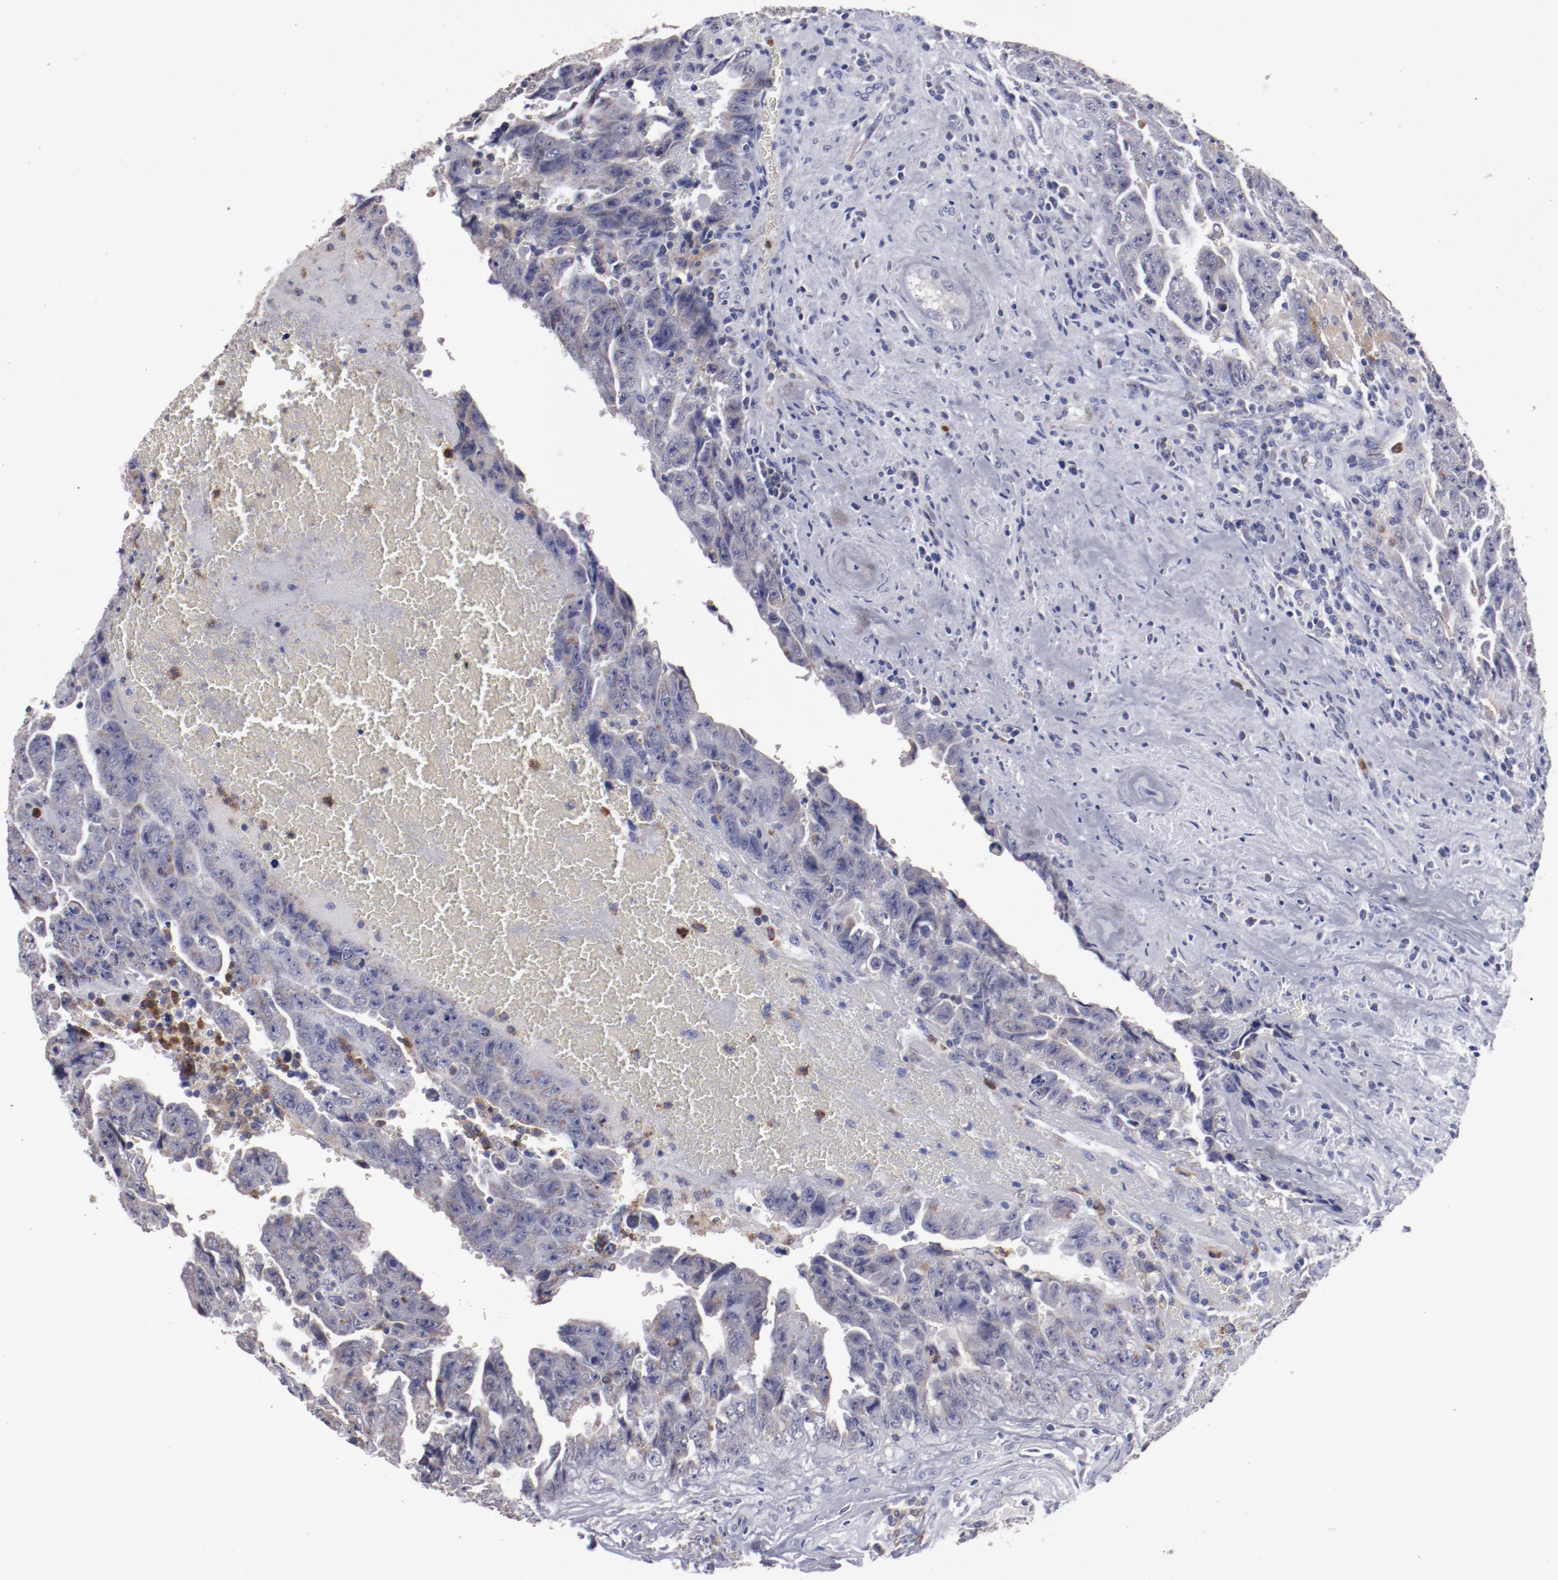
{"staining": {"intensity": "weak", "quantity": "25%-75%", "location": "cytoplasmic/membranous"}, "tissue": "testis cancer", "cell_type": "Tumor cells", "image_type": "cancer", "snomed": [{"axis": "morphology", "description": "Carcinoma, Embryonal, NOS"}, {"axis": "topography", "description": "Testis"}], "caption": "Tumor cells show low levels of weak cytoplasmic/membranous expression in approximately 25%-75% of cells in testis cancer.", "gene": "FGR", "patient": {"sex": "male", "age": 28}}